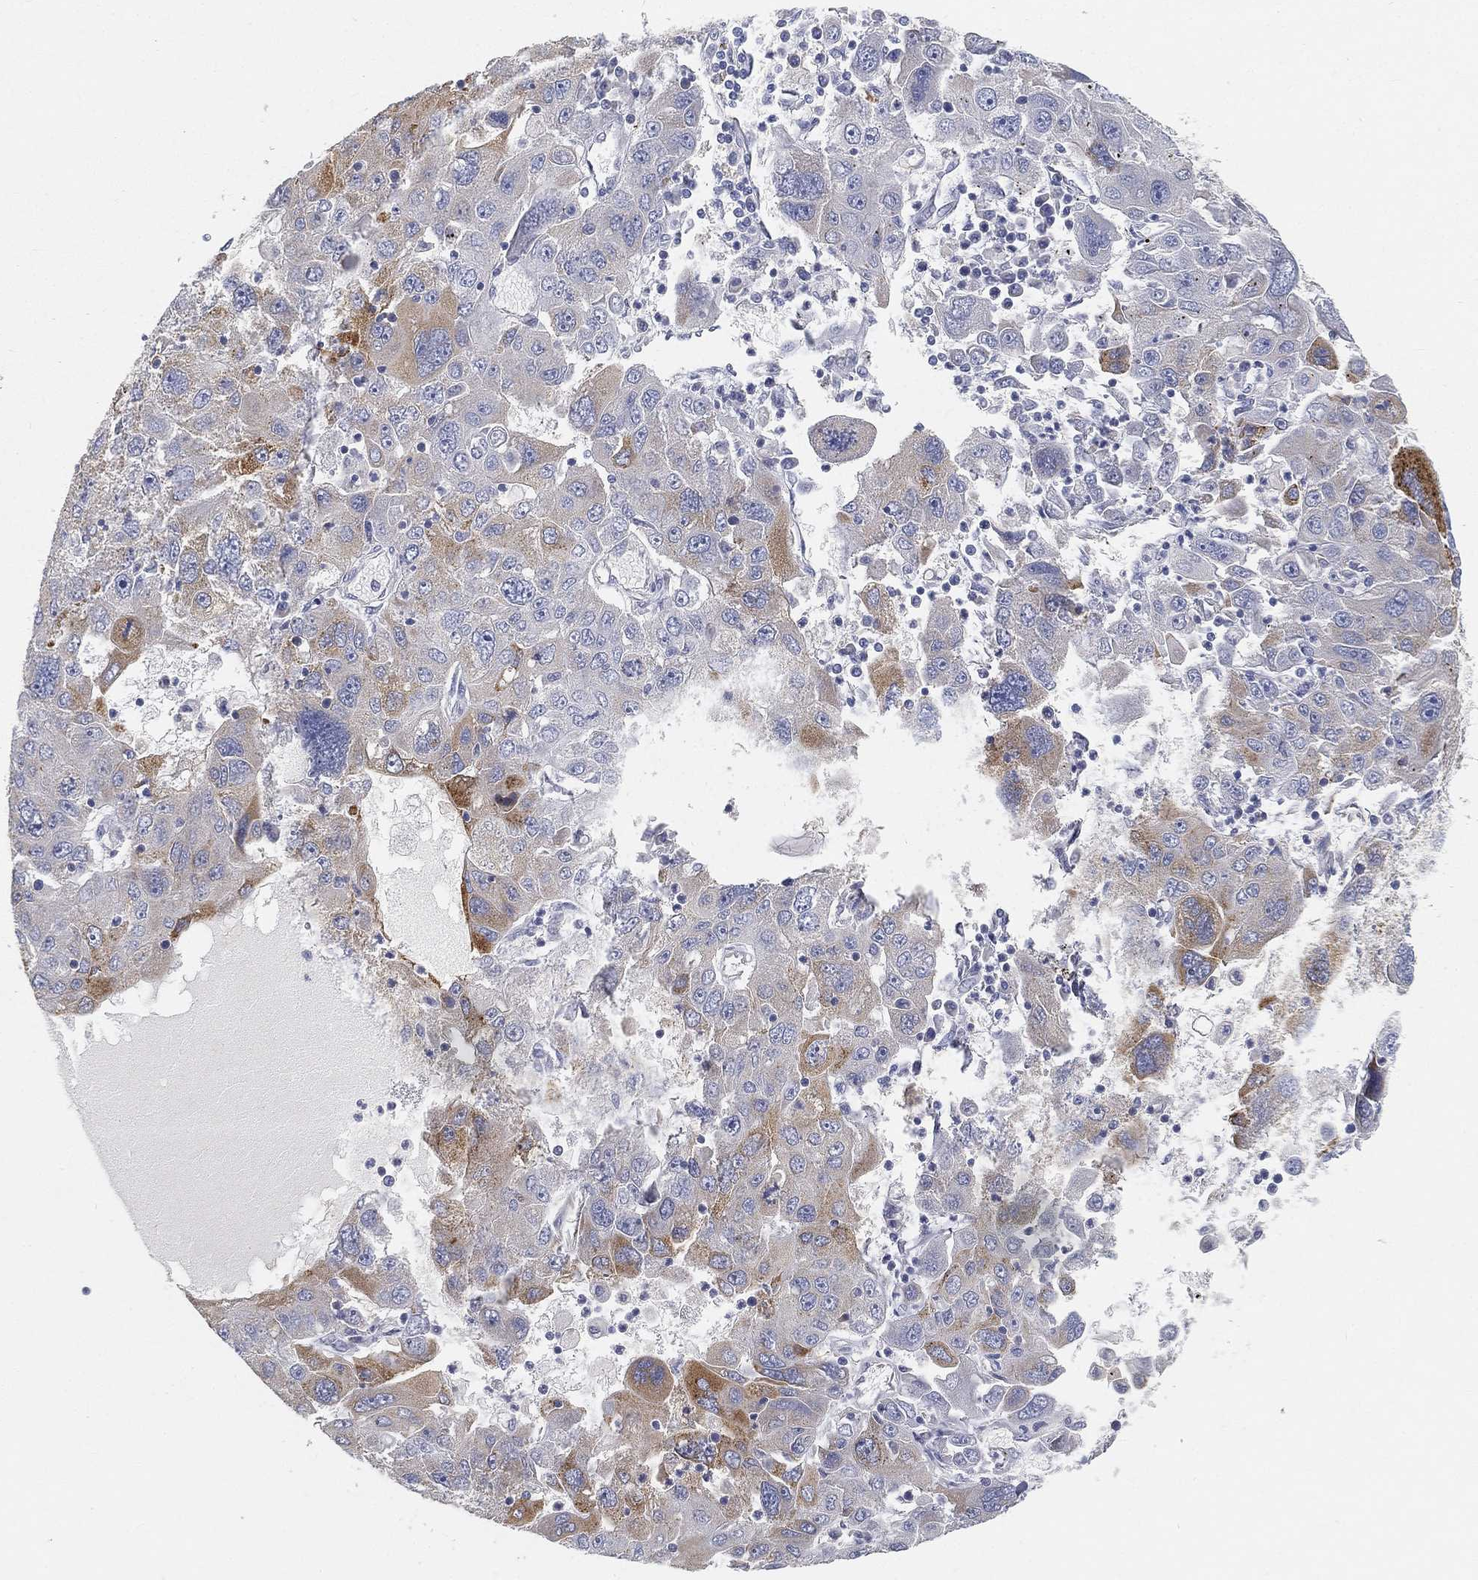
{"staining": {"intensity": "moderate", "quantity": "<25%", "location": "cytoplasmic/membranous"}, "tissue": "stomach cancer", "cell_type": "Tumor cells", "image_type": "cancer", "snomed": [{"axis": "morphology", "description": "Adenocarcinoma, NOS"}, {"axis": "topography", "description": "Stomach"}], "caption": "About <25% of tumor cells in stomach adenocarcinoma exhibit moderate cytoplasmic/membranous protein expression as visualized by brown immunohistochemical staining.", "gene": "TMEM25", "patient": {"sex": "male", "age": 56}}